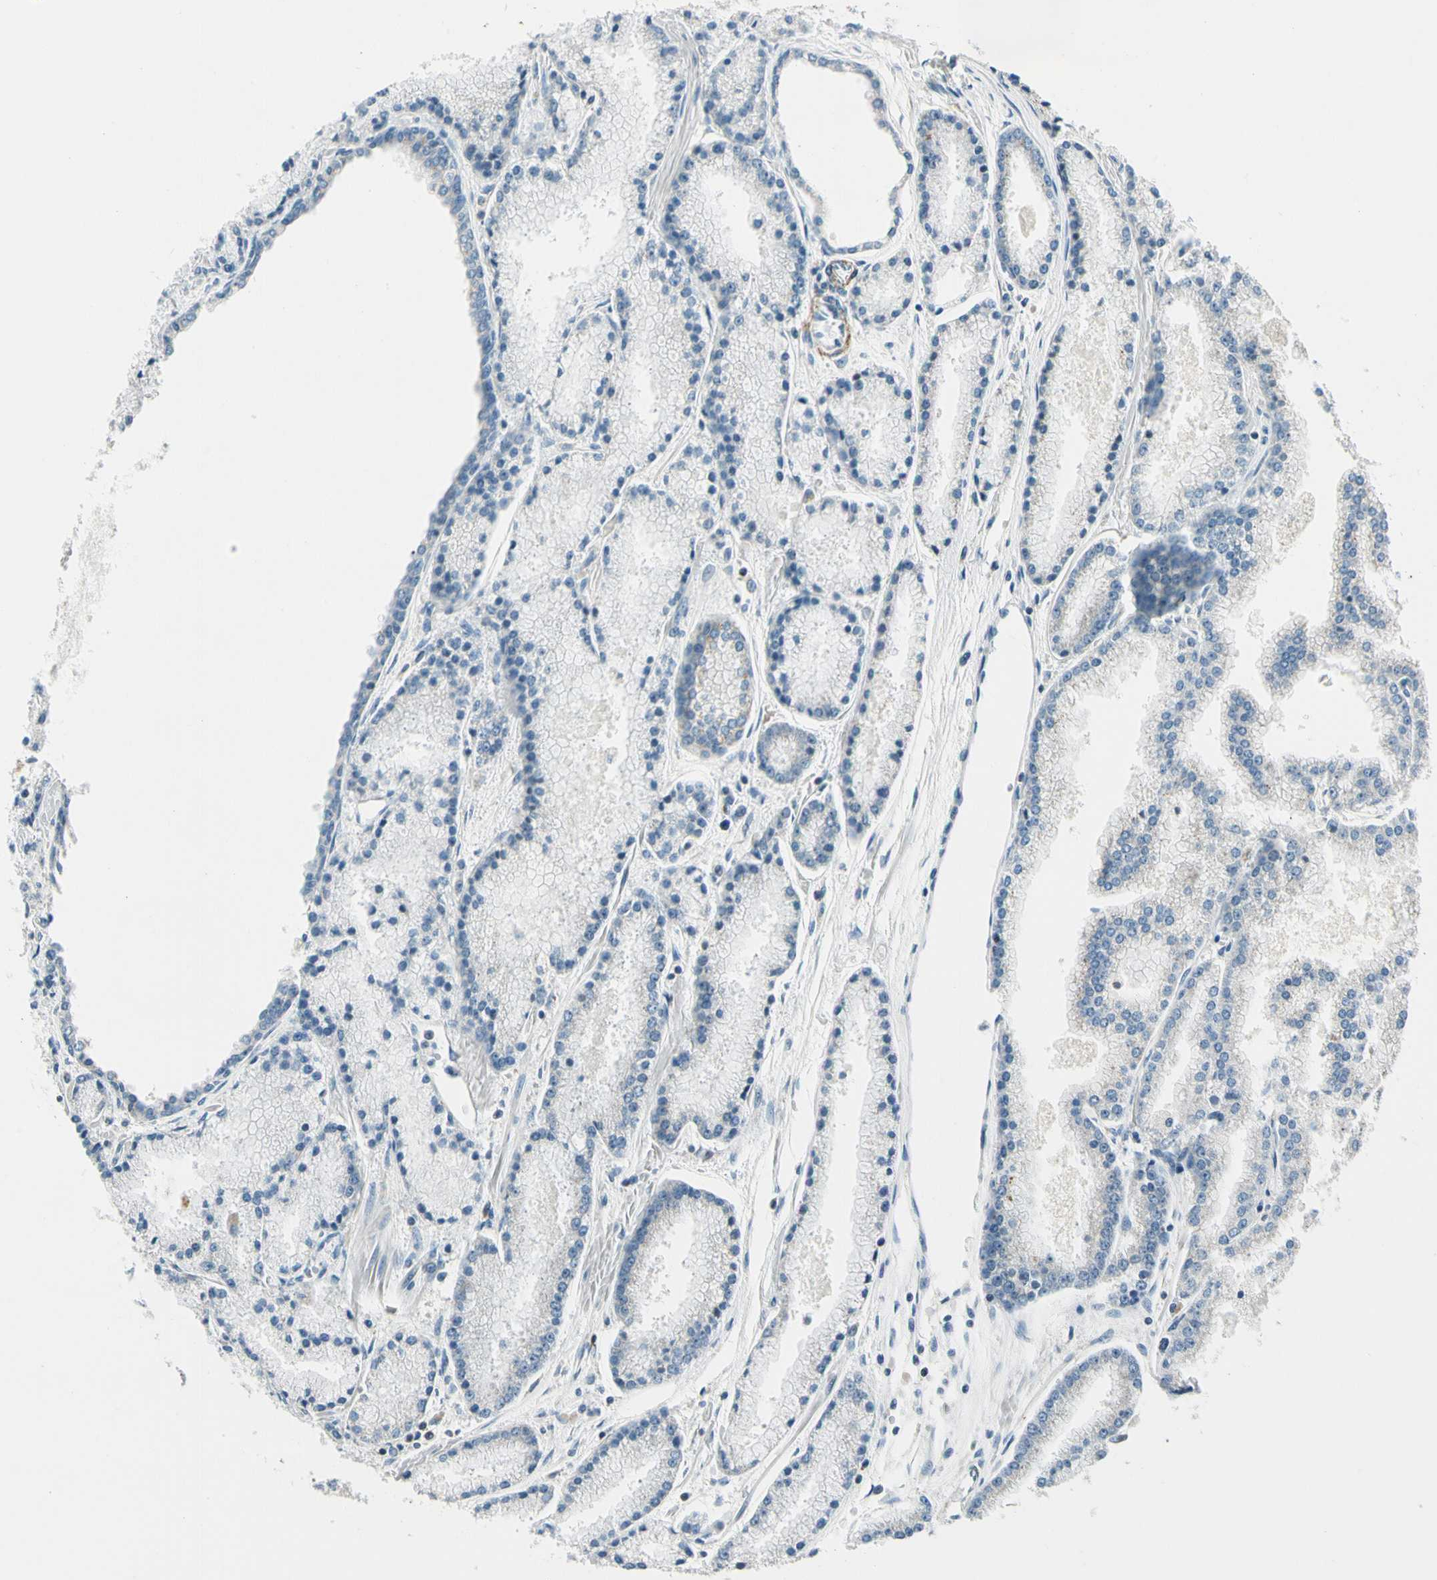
{"staining": {"intensity": "negative", "quantity": "none", "location": "none"}, "tissue": "prostate cancer", "cell_type": "Tumor cells", "image_type": "cancer", "snomed": [{"axis": "morphology", "description": "Adenocarcinoma, High grade"}, {"axis": "topography", "description": "Prostate"}], "caption": "Tumor cells are negative for brown protein staining in prostate cancer (adenocarcinoma (high-grade)).", "gene": "CDH6", "patient": {"sex": "male", "age": 61}}